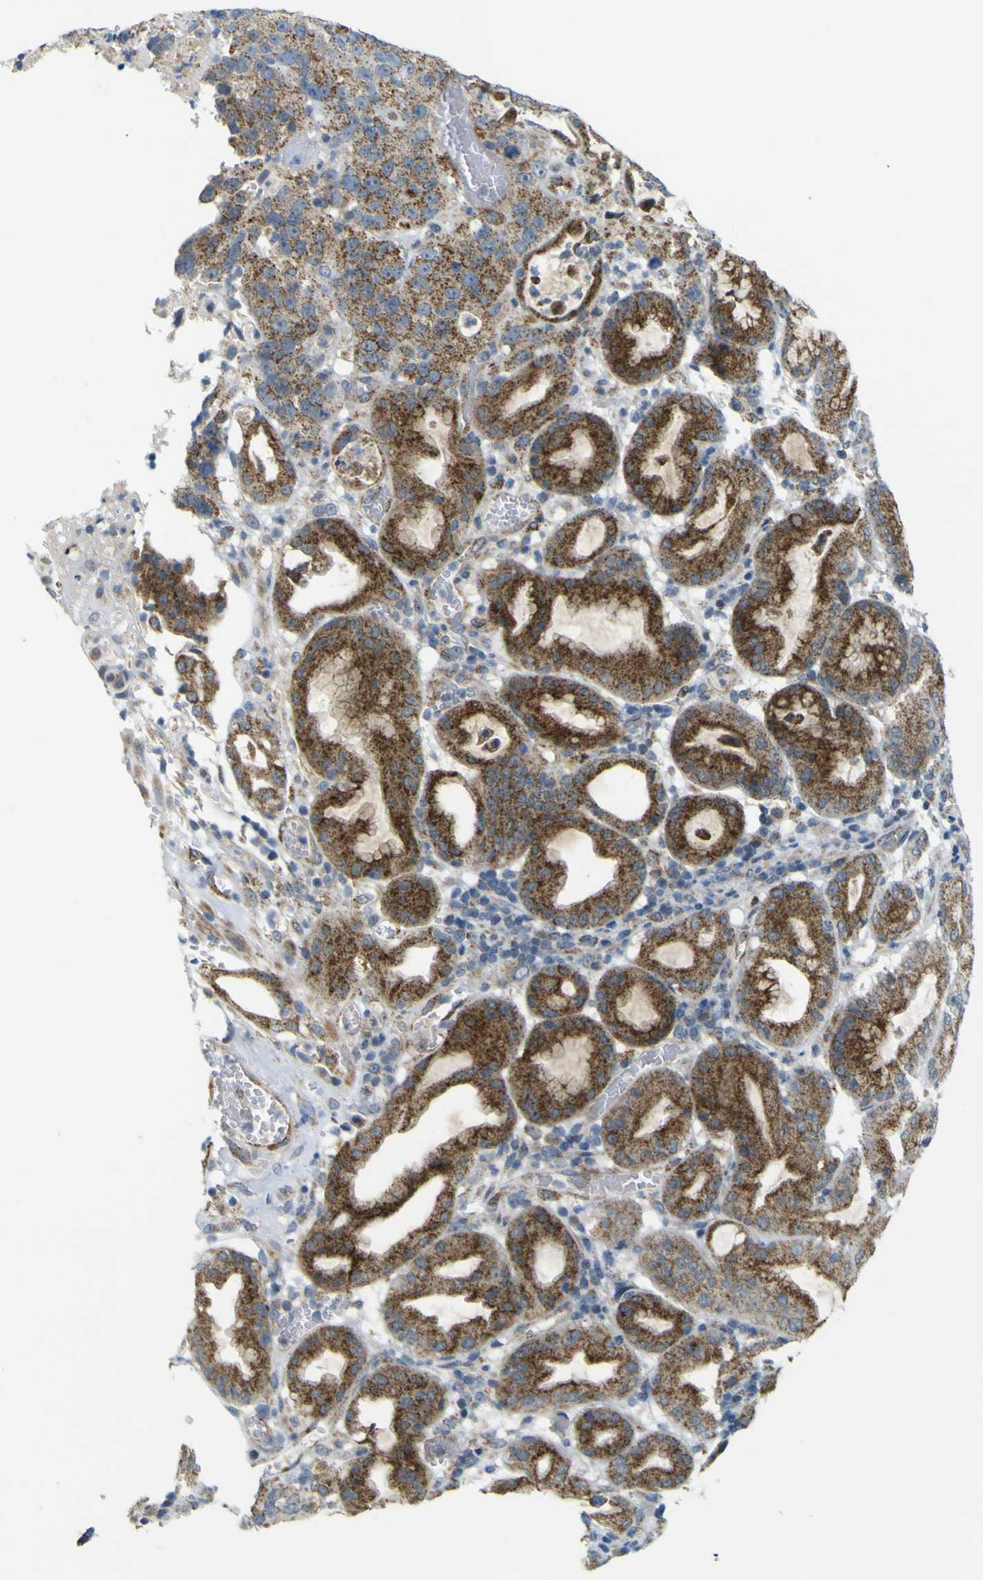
{"staining": {"intensity": "moderate", "quantity": ">75%", "location": "cytoplasmic/membranous"}, "tissue": "stomach cancer", "cell_type": "Tumor cells", "image_type": "cancer", "snomed": [{"axis": "morphology", "description": "Normal tissue, NOS"}, {"axis": "morphology", "description": "Adenocarcinoma, NOS"}, {"axis": "topography", "description": "Stomach"}], "caption": "This is a micrograph of immunohistochemistry staining of stomach adenocarcinoma, which shows moderate expression in the cytoplasmic/membranous of tumor cells.", "gene": "ACBD5", "patient": {"sex": "male", "age": 48}}